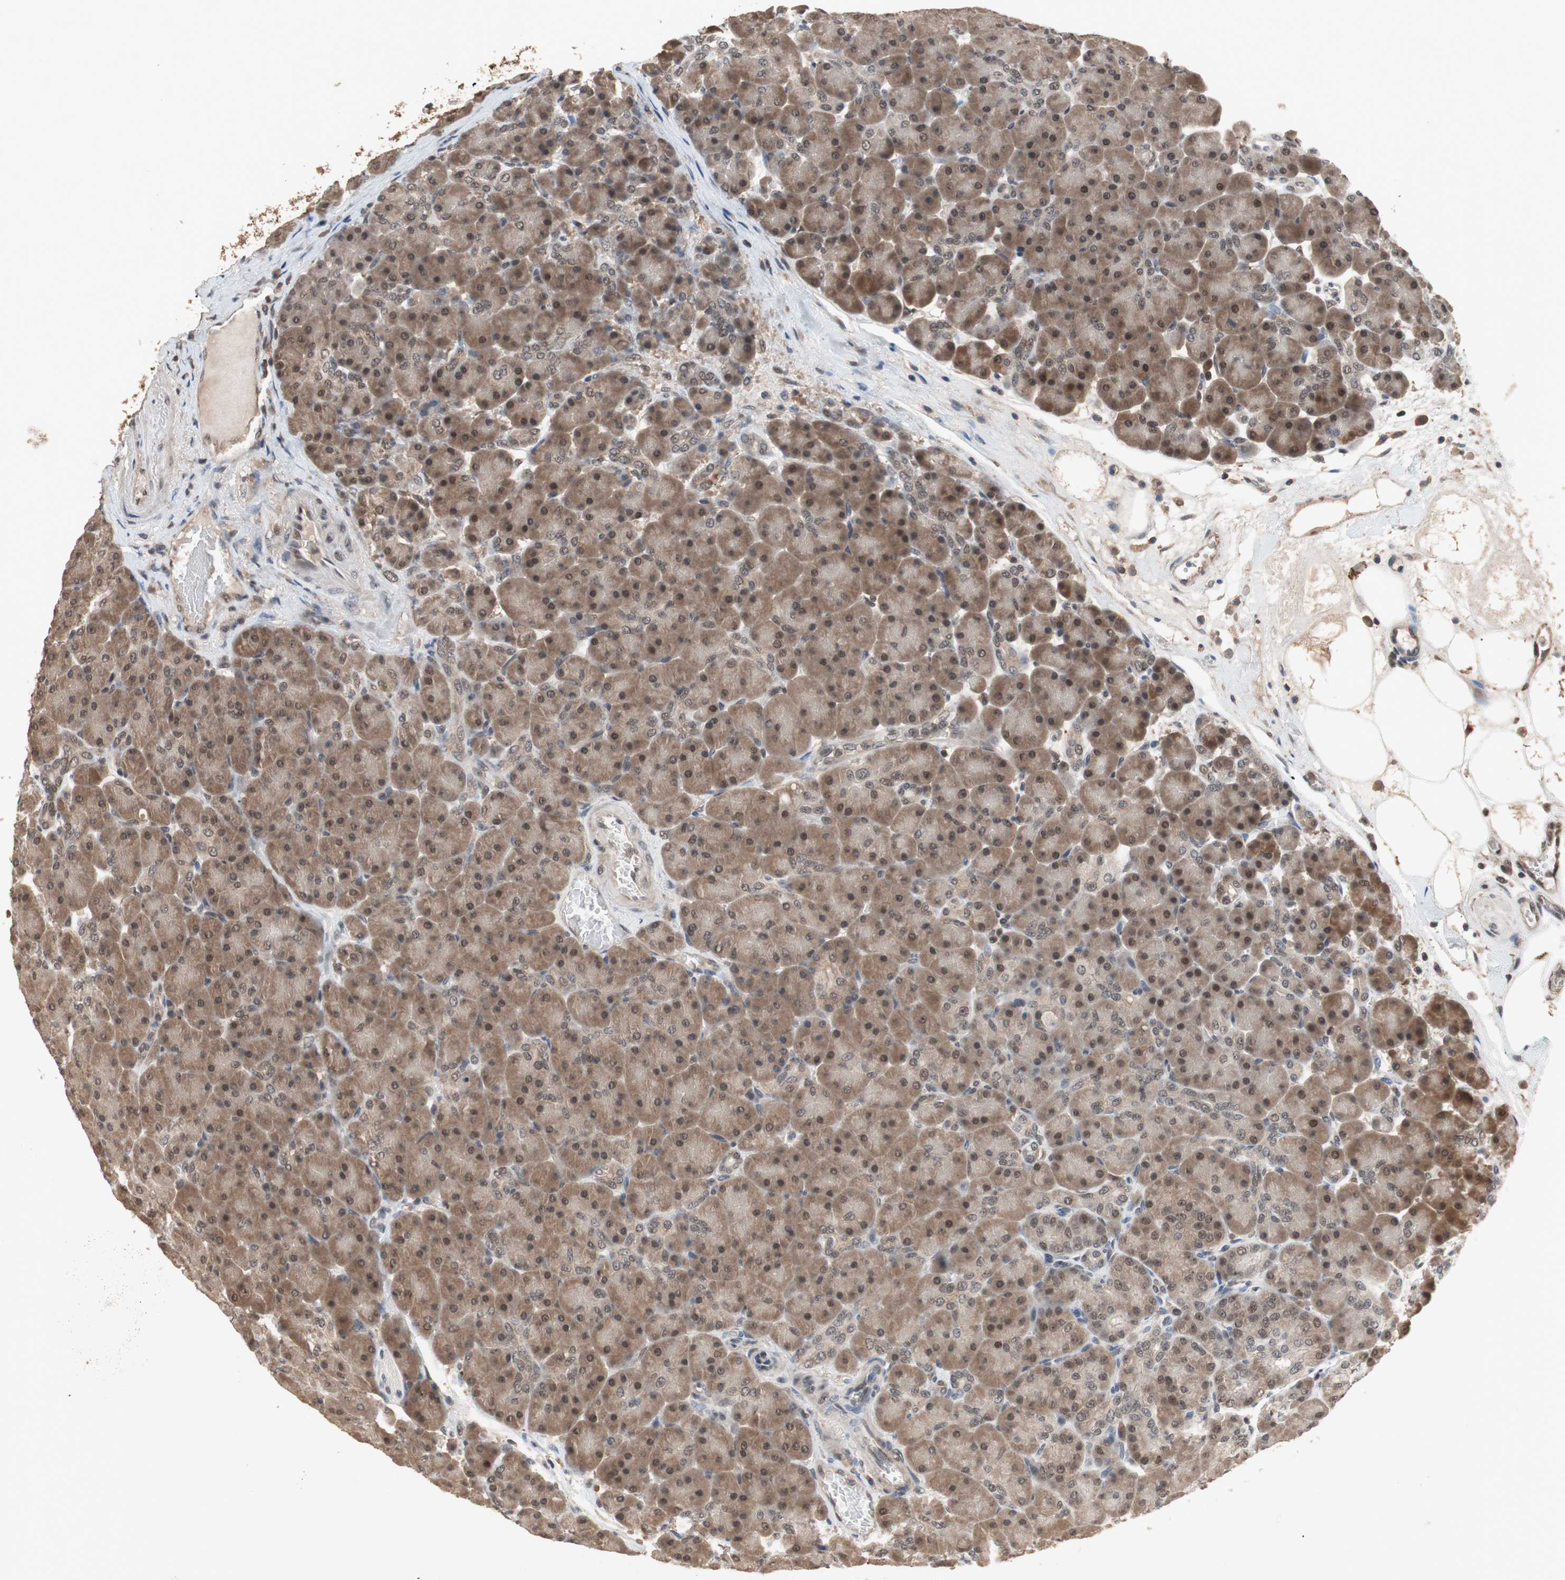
{"staining": {"intensity": "moderate", "quantity": ">75%", "location": "cytoplasmic/membranous,nuclear"}, "tissue": "pancreas", "cell_type": "Exocrine glandular cells", "image_type": "normal", "snomed": [{"axis": "morphology", "description": "Normal tissue, NOS"}, {"axis": "topography", "description": "Pancreas"}], "caption": "High-power microscopy captured an IHC image of benign pancreas, revealing moderate cytoplasmic/membranous,nuclear expression in approximately >75% of exocrine glandular cells. (DAB IHC, brown staining for protein, blue staining for nuclei).", "gene": "GART", "patient": {"sex": "male", "age": 66}}